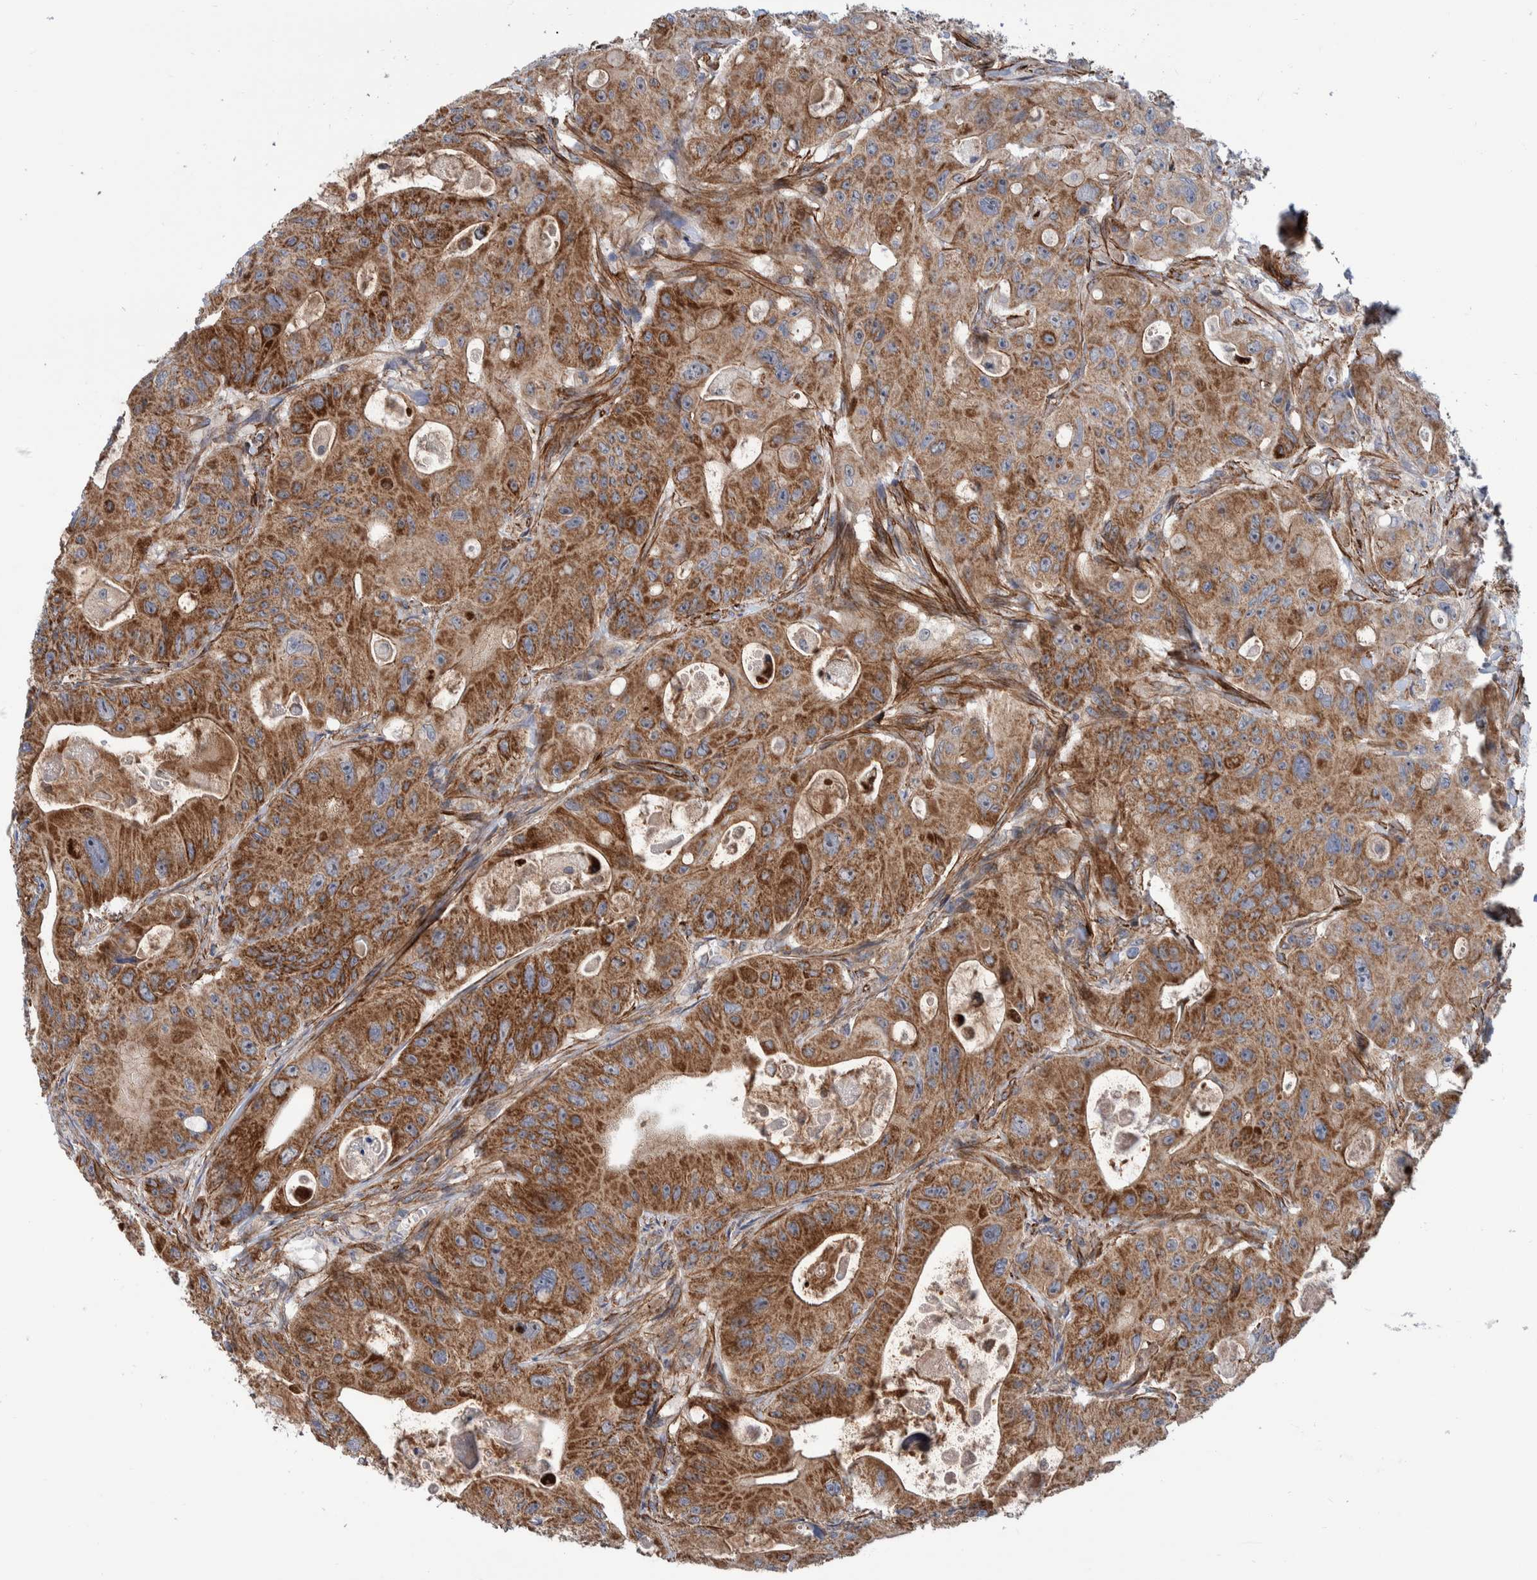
{"staining": {"intensity": "strong", "quantity": "25%-75%", "location": "cytoplasmic/membranous"}, "tissue": "colorectal cancer", "cell_type": "Tumor cells", "image_type": "cancer", "snomed": [{"axis": "morphology", "description": "Adenocarcinoma, NOS"}, {"axis": "topography", "description": "Colon"}], "caption": "High-power microscopy captured an IHC image of colorectal adenocarcinoma, revealing strong cytoplasmic/membranous expression in approximately 25%-75% of tumor cells.", "gene": "SLC25A10", "patient": {"sex": "female", "age": 46}}